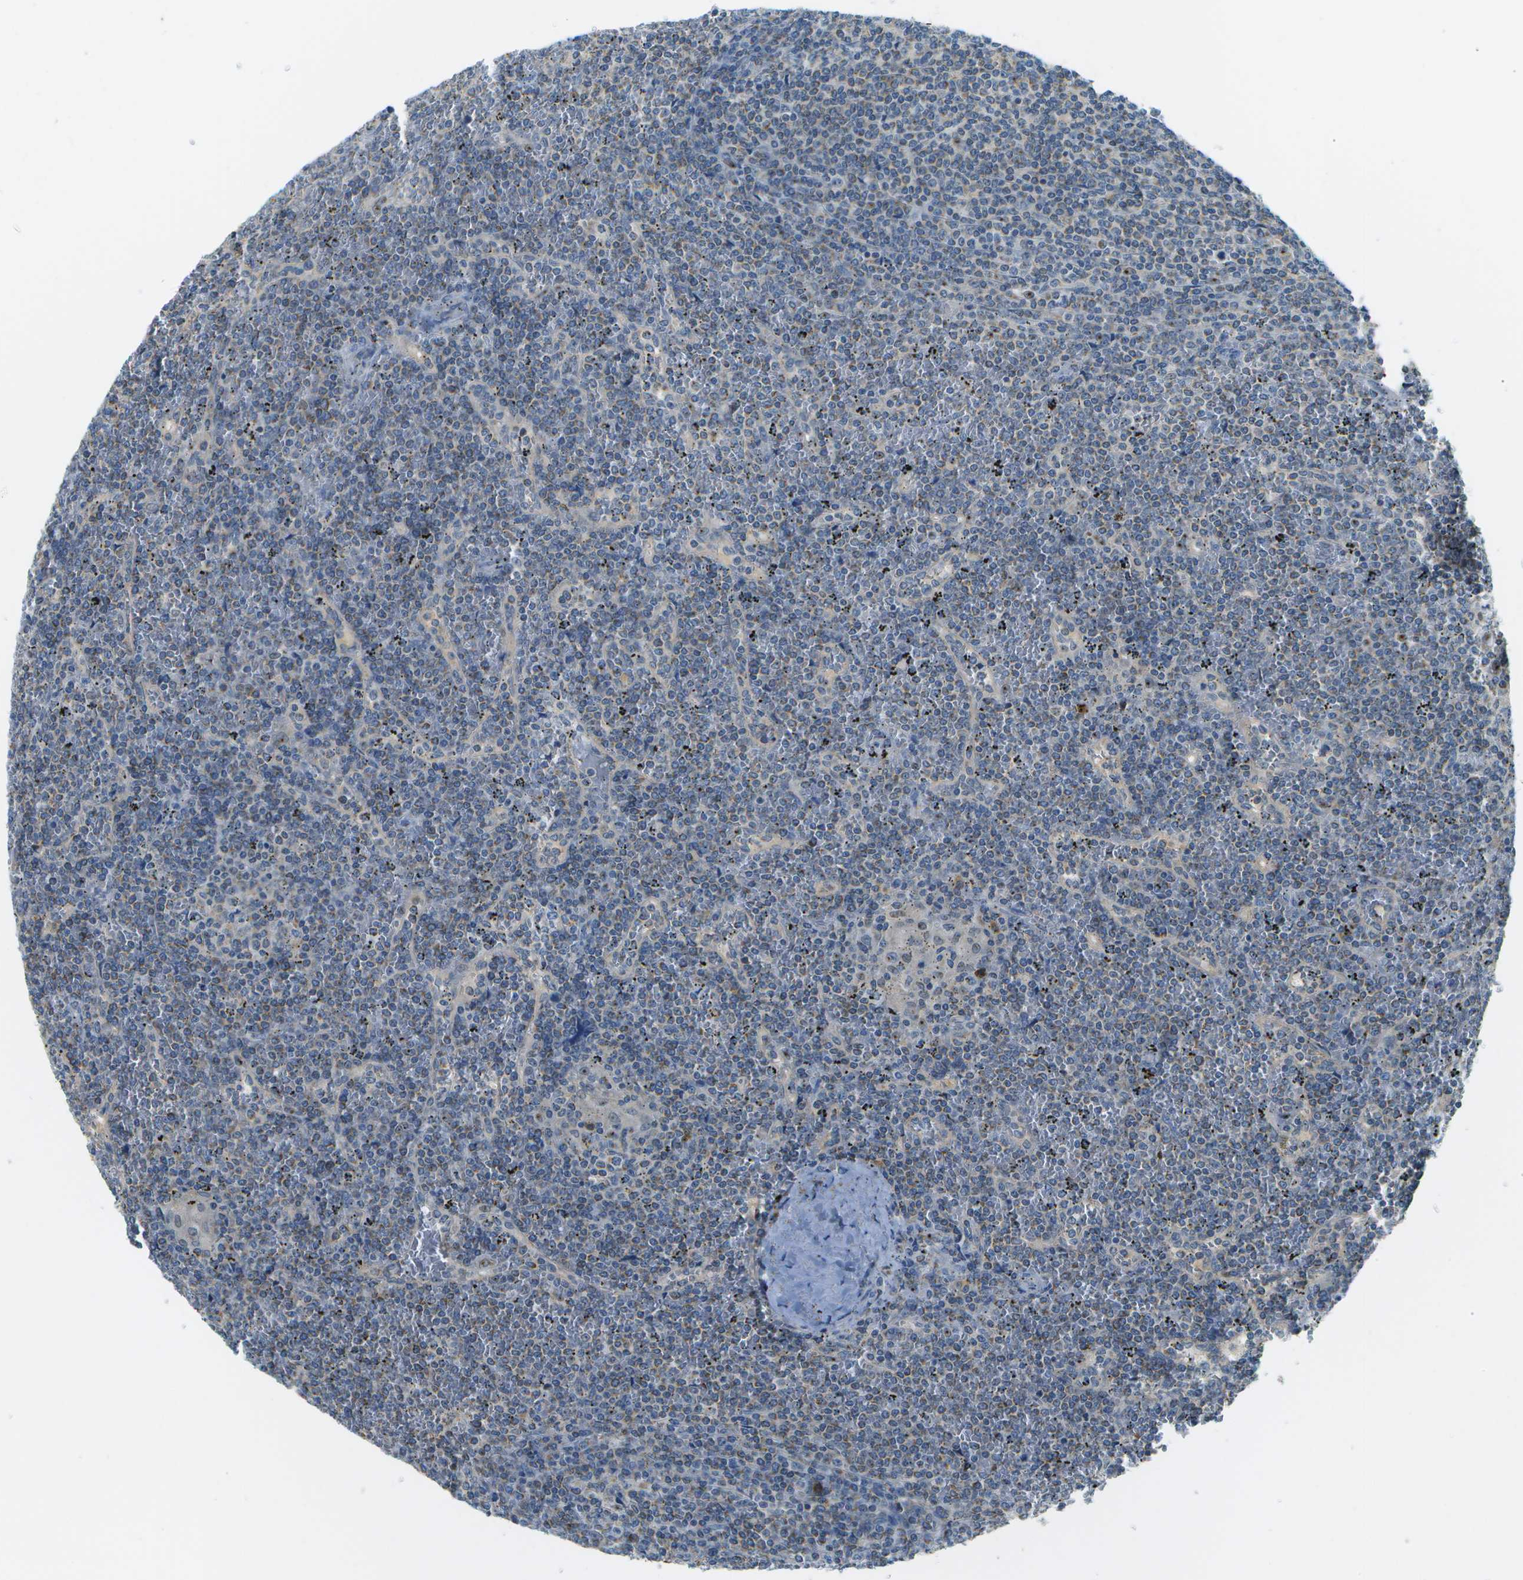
{"staining": {"intensity": "weak", "quantity": "<25%", "location": "cytoplasmic/membranous"}, "tissue": "lymphoma", "cell_type": "Tumor cells", "image_type": "cancer", "snomed": [{"axis": "morphology", "description": "Malignant lymphoma, non-Hodgkin's type, Low grade"}, {"axis": "topography", "description": "Spleen"}], "caption": "A high-resolution photomicrograph shows immunohistochemistry staining of low-grade malignant lymphoma, non-Hodgkin's type, which exhibits no significant positivity in tumor cells.", "gene": "PTGIS", "patient": {"sex": "female", "age": 19}}